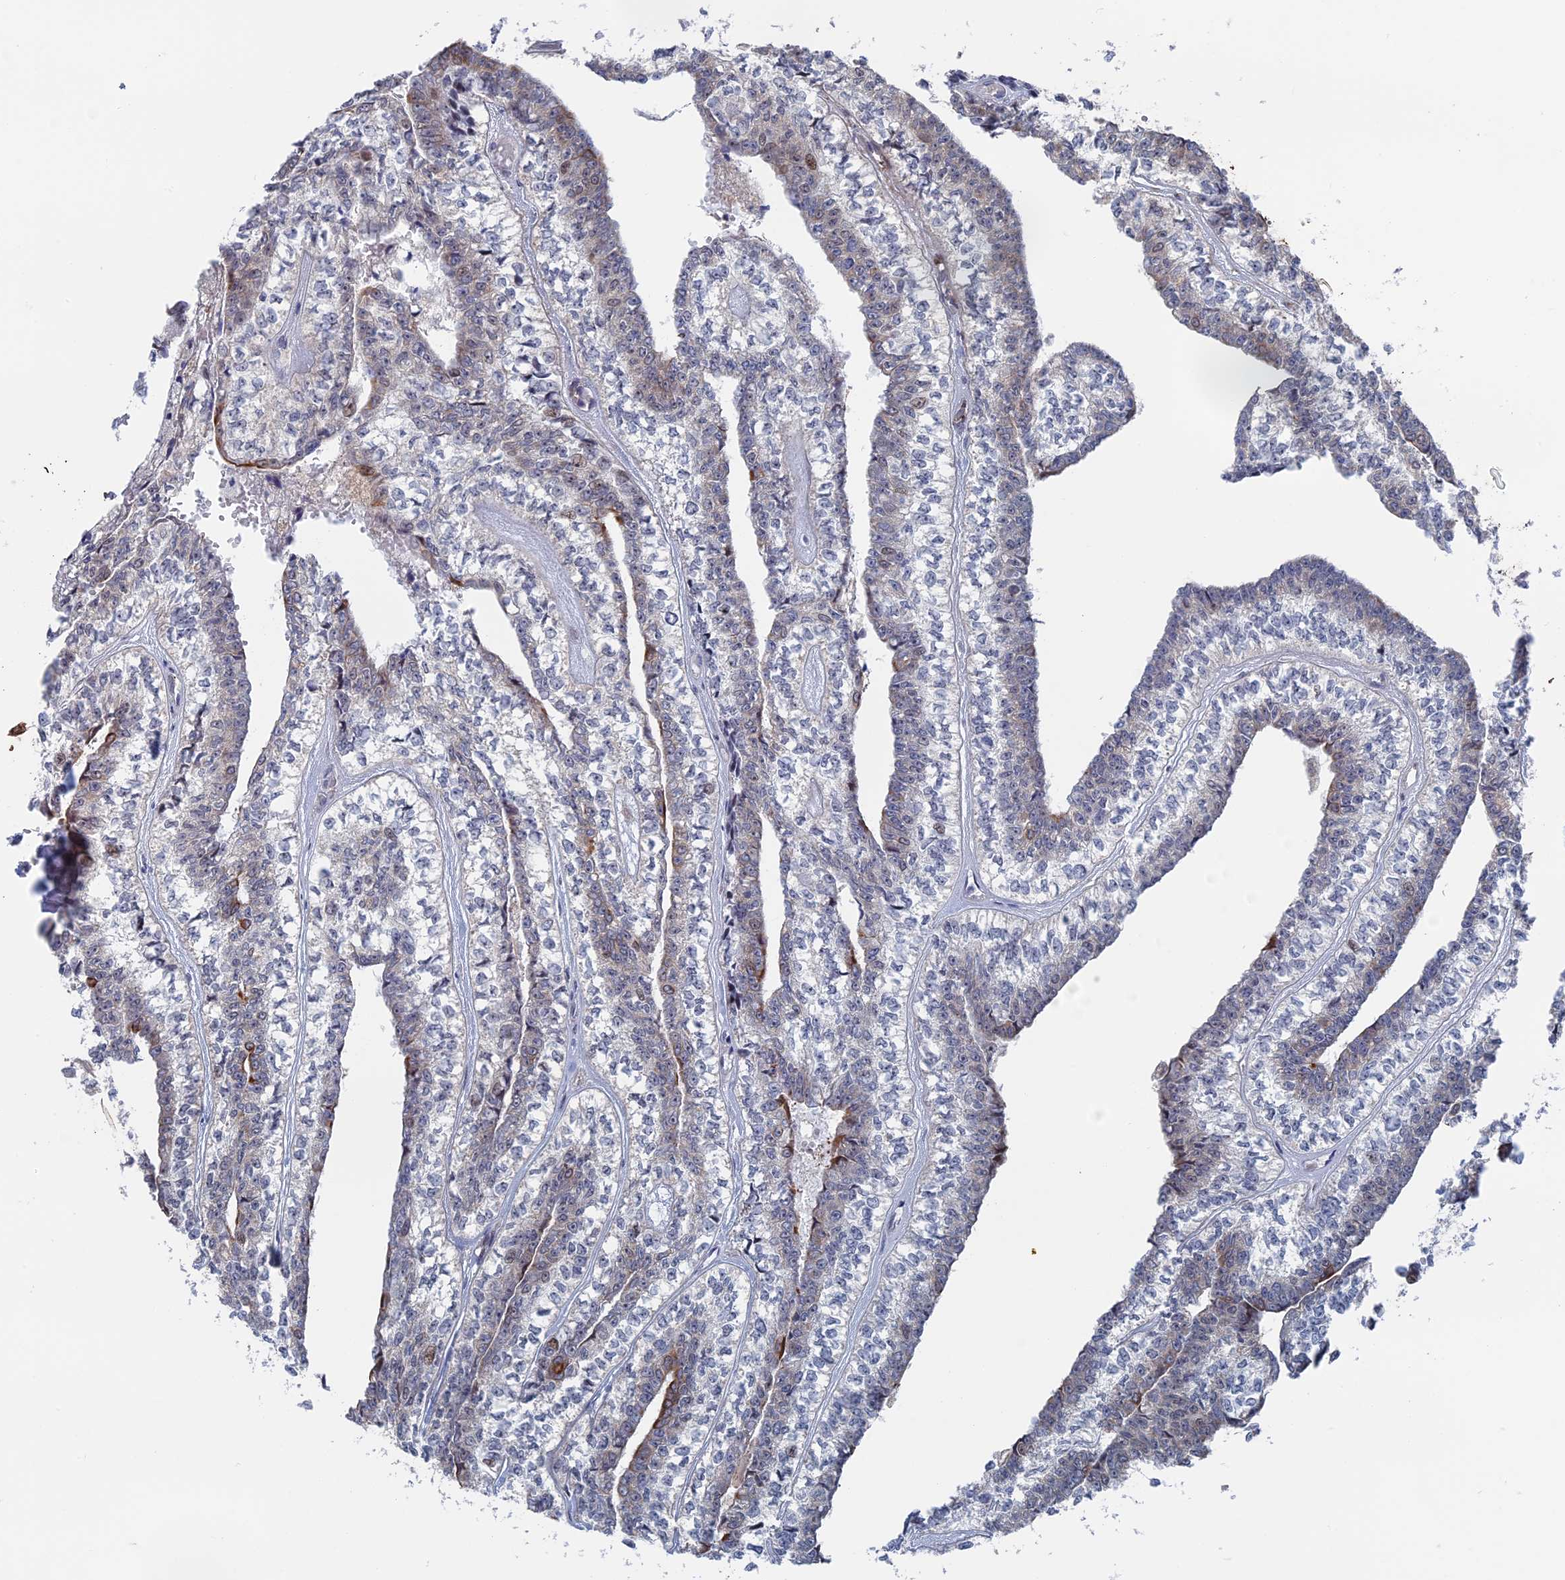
{"staining": {"intensity": "weak", "quantity": "<25%", "location": "cytoplasmic/membranous"}, "tissue": "head and neck cancer", "cell_type": "Tumor cells", "image_type": "cancer", "snomed": [{"axis": "morphology", "description": "Adenocarcinoma, NOS"}, {"axis": "topography", "description": "Head-Neck"}], "caption": "This is a histopathology image of IHC staining of head and neck adenocarcinoma, which shows no expression in tumor cells. (Stains: DAB (3,3'-diaminobenzidine) IHC with hematoxylin counter stain, Microscopy: brightfield microscopy at high magnification).", "gene": "IL7", "patient": {"sex": "female", "age": 73}}